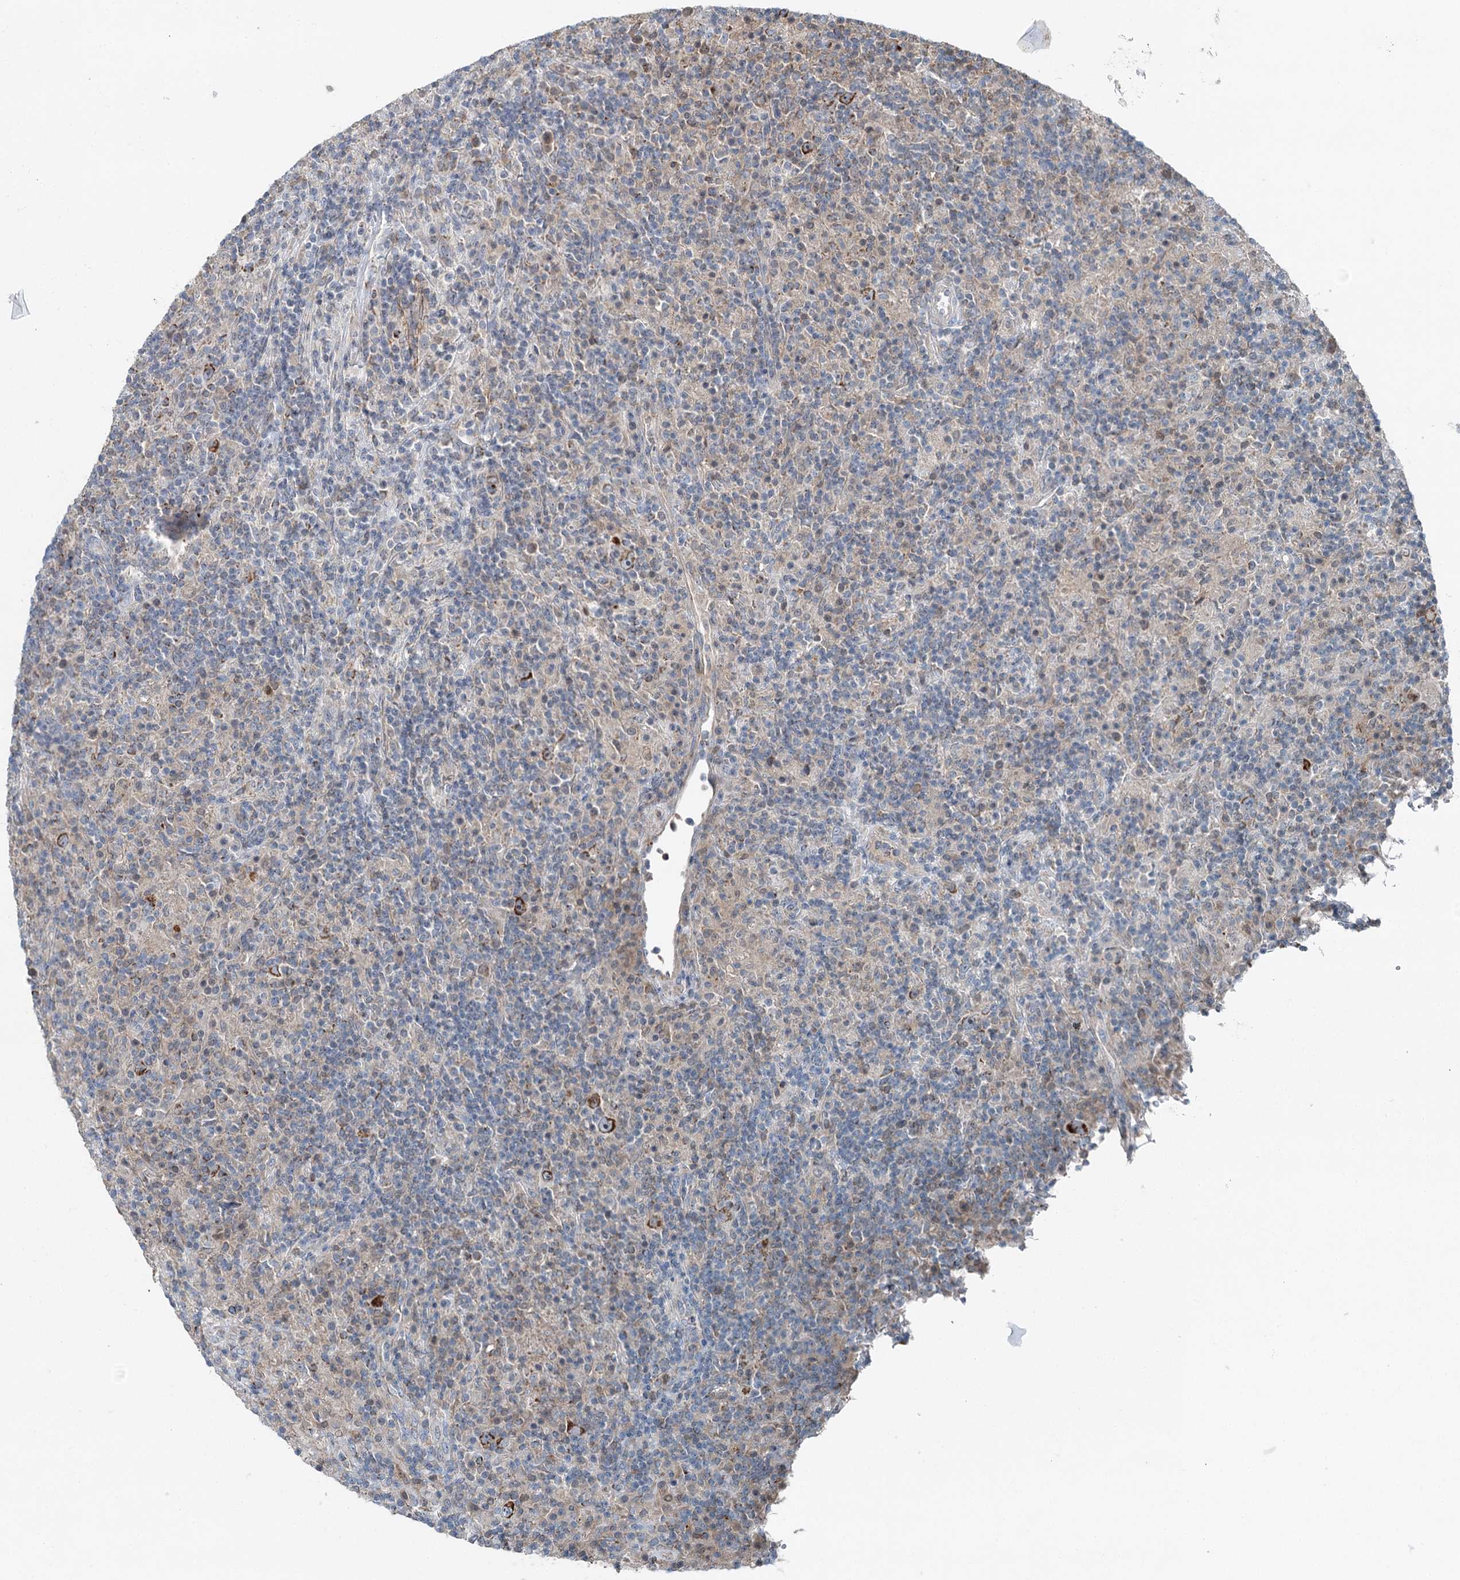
{"staining": {"intensity": "strong", "quantity": ">75%", "location": "cytoplasmic/membranous"}, "tissue": "lymphoma", "cell_type": "Tumor cells", "image_type": "cancer", "snomed": [{"axis": "morphology", "description": "Hodgkin's disease, NOS"}, {"axis": "topography", "description": "Lymph node"}], "caption": "Immunohistochemistry (IHC) of human Hodgkin's disease exhibits high levels of strong cytoplasmic/membranous expression in about >75% of tumor cells.", "gene": "CHCHD5", "patient": {"sex": "male", "age": 70}}